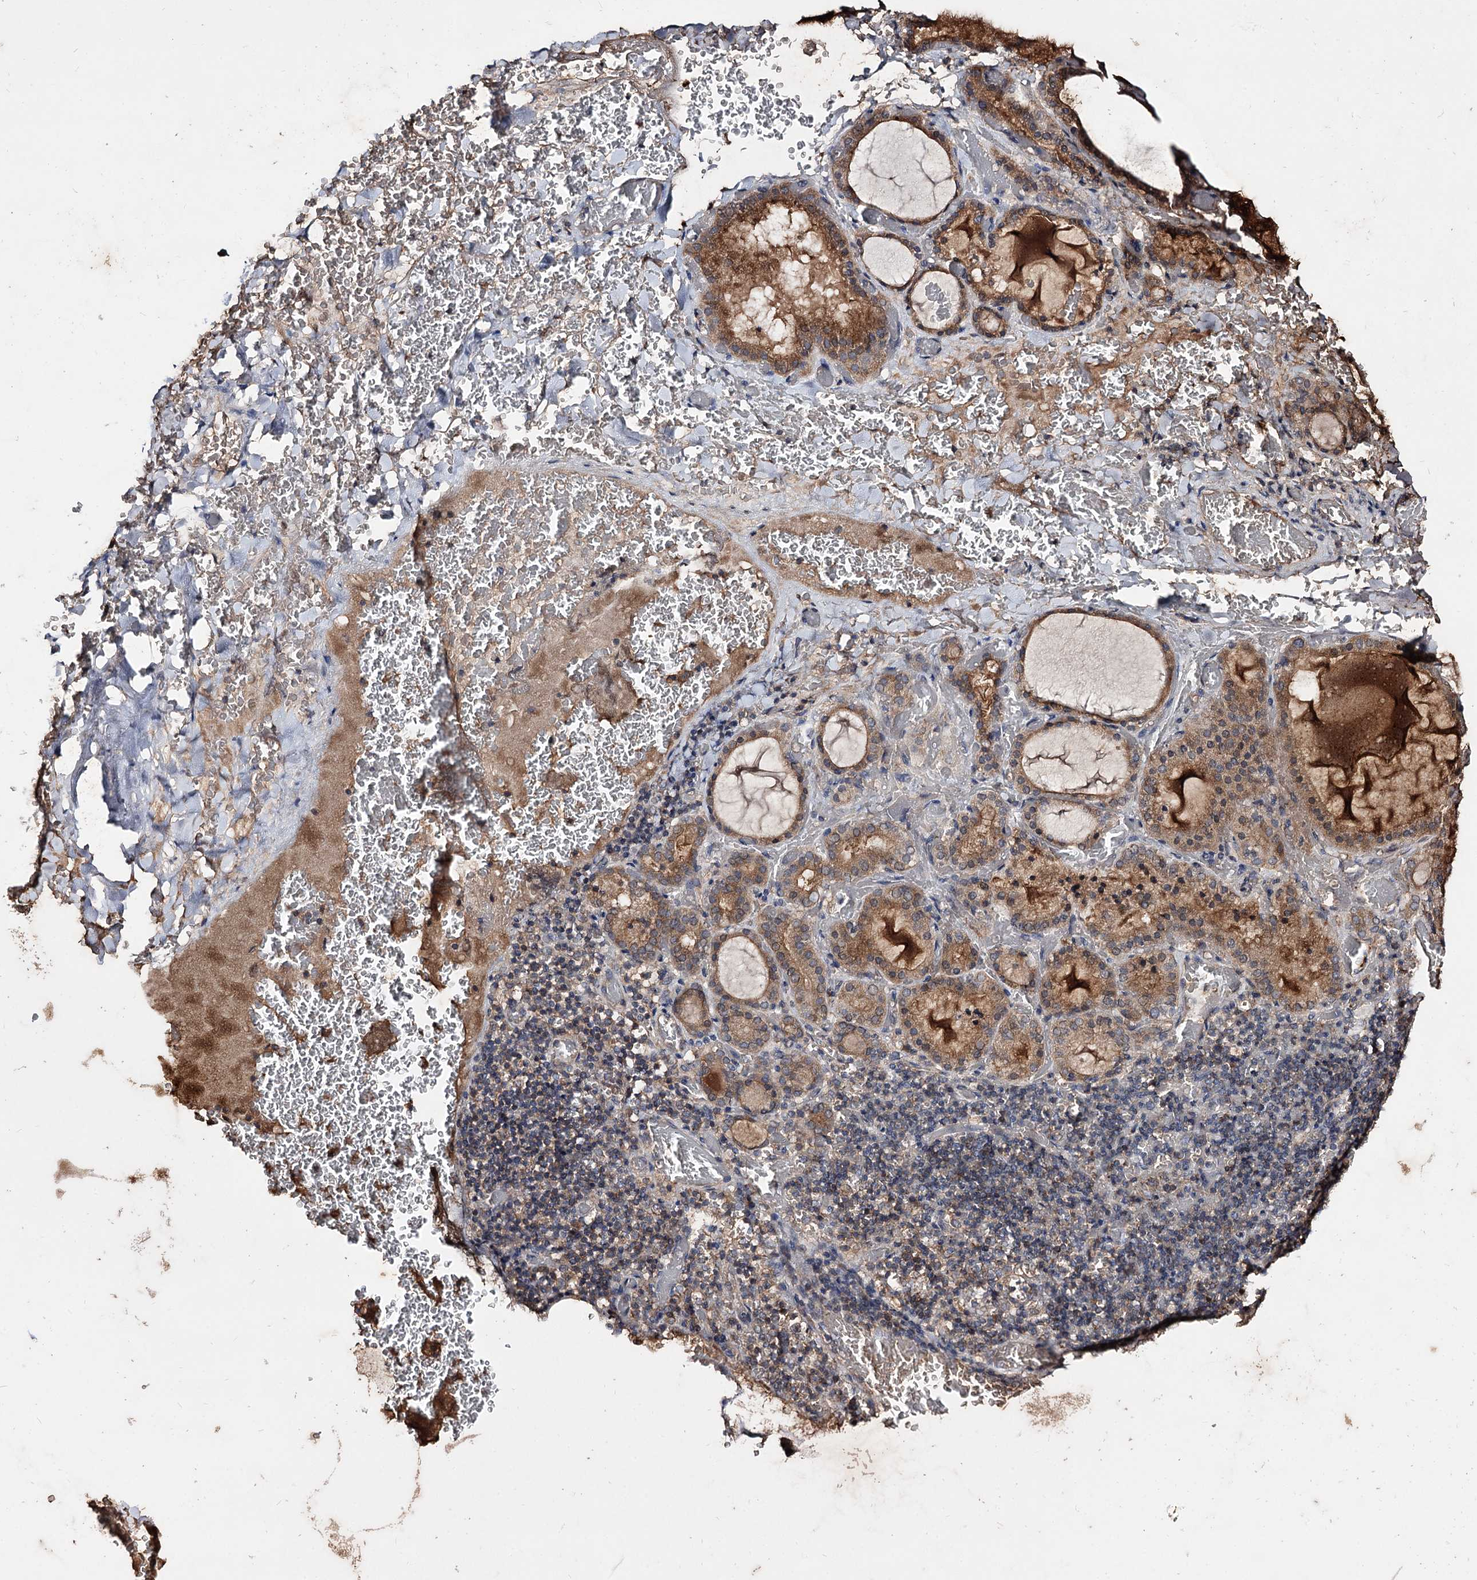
{"staining": {"intensity": "moderate", "quantity": ">75%", "location": "cytoplasmic/membranous"}, "tissue": "thyroid gland", "cell_type": "Glandular cells", "image_type": "normal", "snomed": [{"axis": "morphology", "description": "Normal tissue, NOS"}, {"axis": "topography", "description": "Thyroid gland"}], "caption": "IHC histopathology image of normal thyroid gland stained for a protein (brown), which demonstrates medium levels of moderate cytoplasmic/membranous expression in approximately >75% of glandular cells.", "gene": "ARFIP2", "patient": {"sex": "female", "age": 39}}